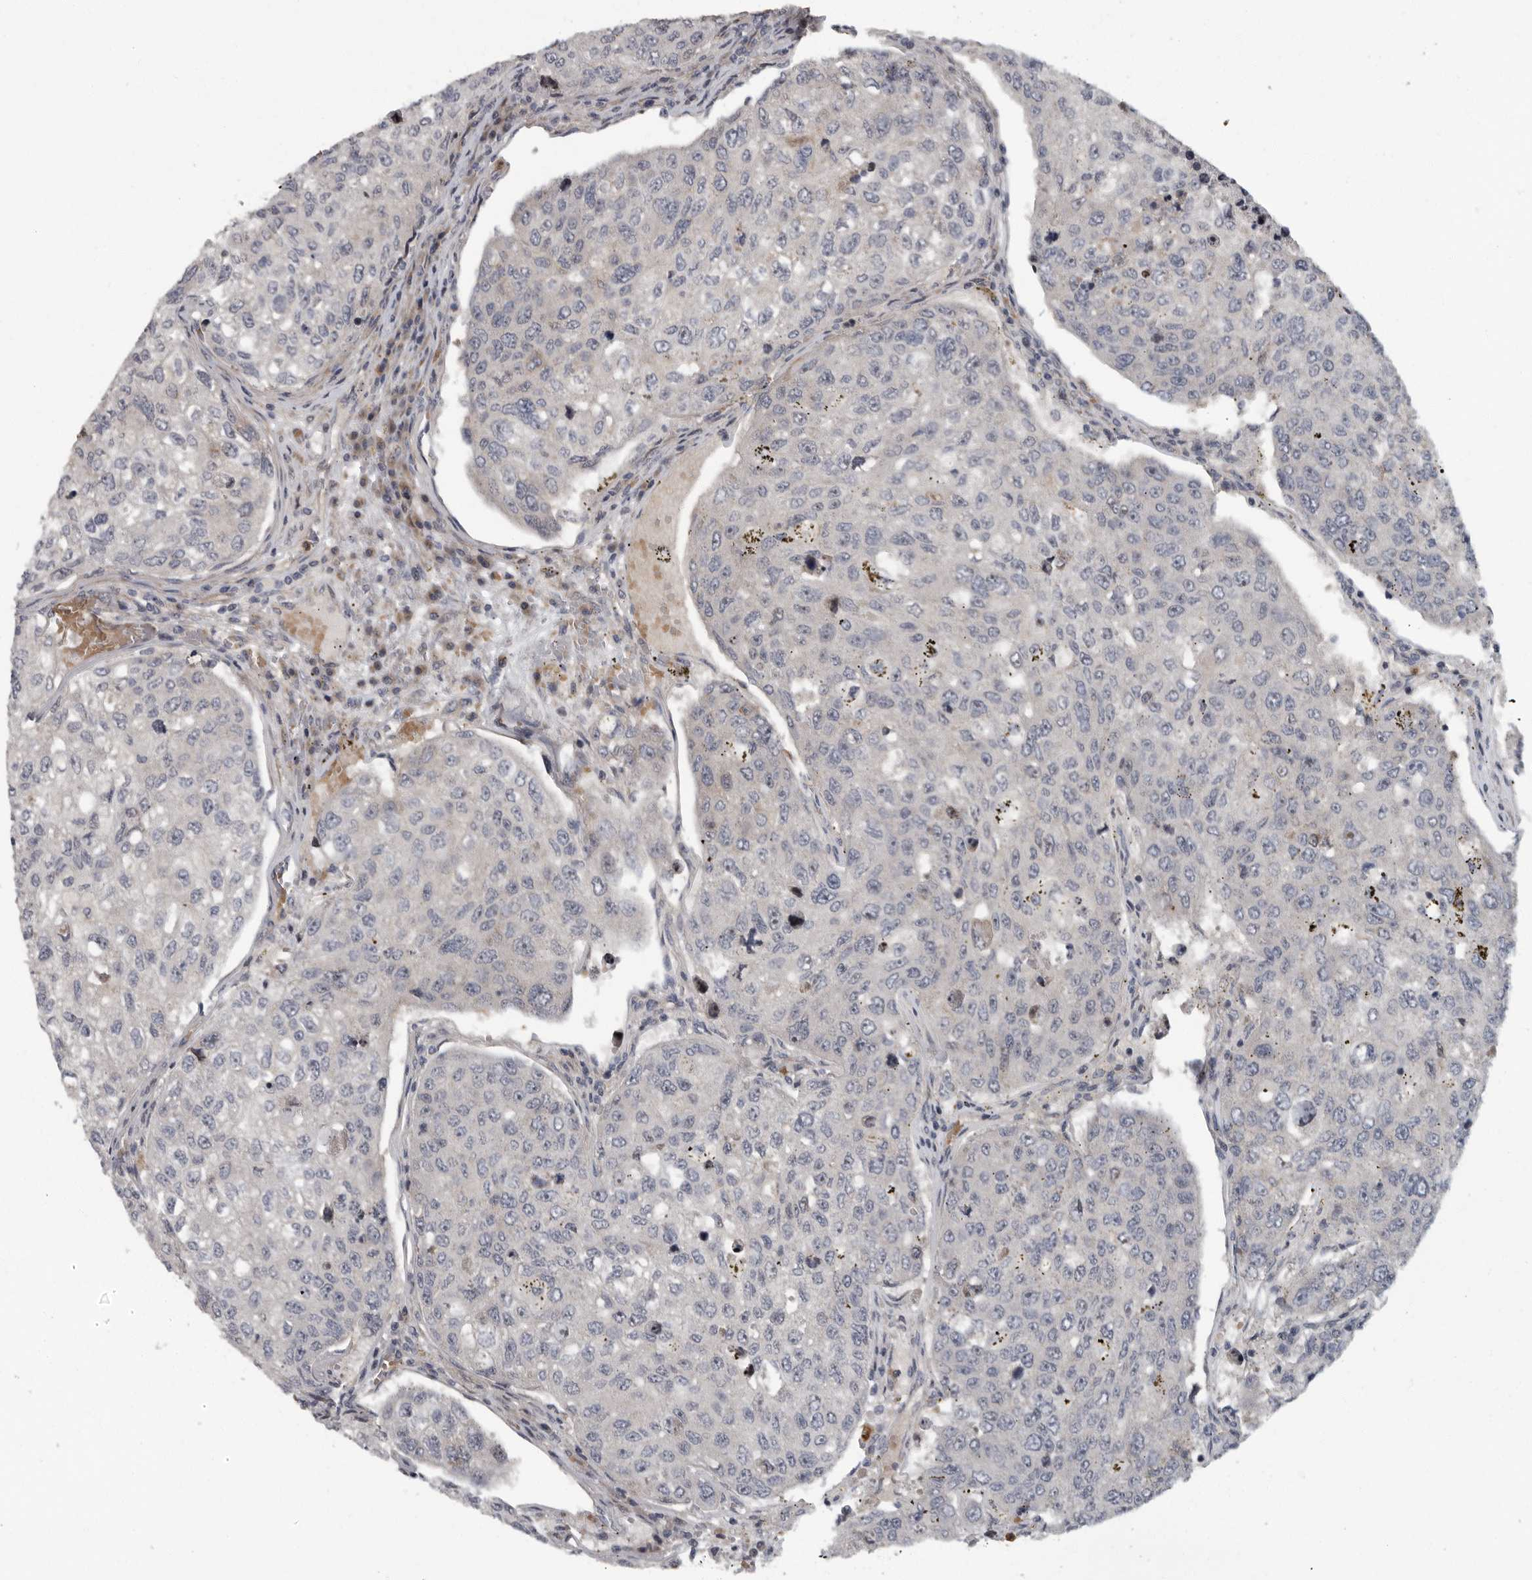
{"staining": {"intensity": "negative", "quantity": "none", "location": "none"}, "tissue": "urothelial cancer", "cell_type": "Tumor cells", "image_type": "cancer", "snomed": [{"axis": "morphology", "description": "Urothelial carcinoma, High grade"}, {"axis": "topography", "description": "Lymph node"}, {"axis": "topography", "description": "Urinary bladder"}], "caption": "Immunohistochemical staining of urothelial cancer demonstrates no significant staining in tumor cells.", "gene": "PDCD11", "patient": {"sex": "male", "age": 51}}